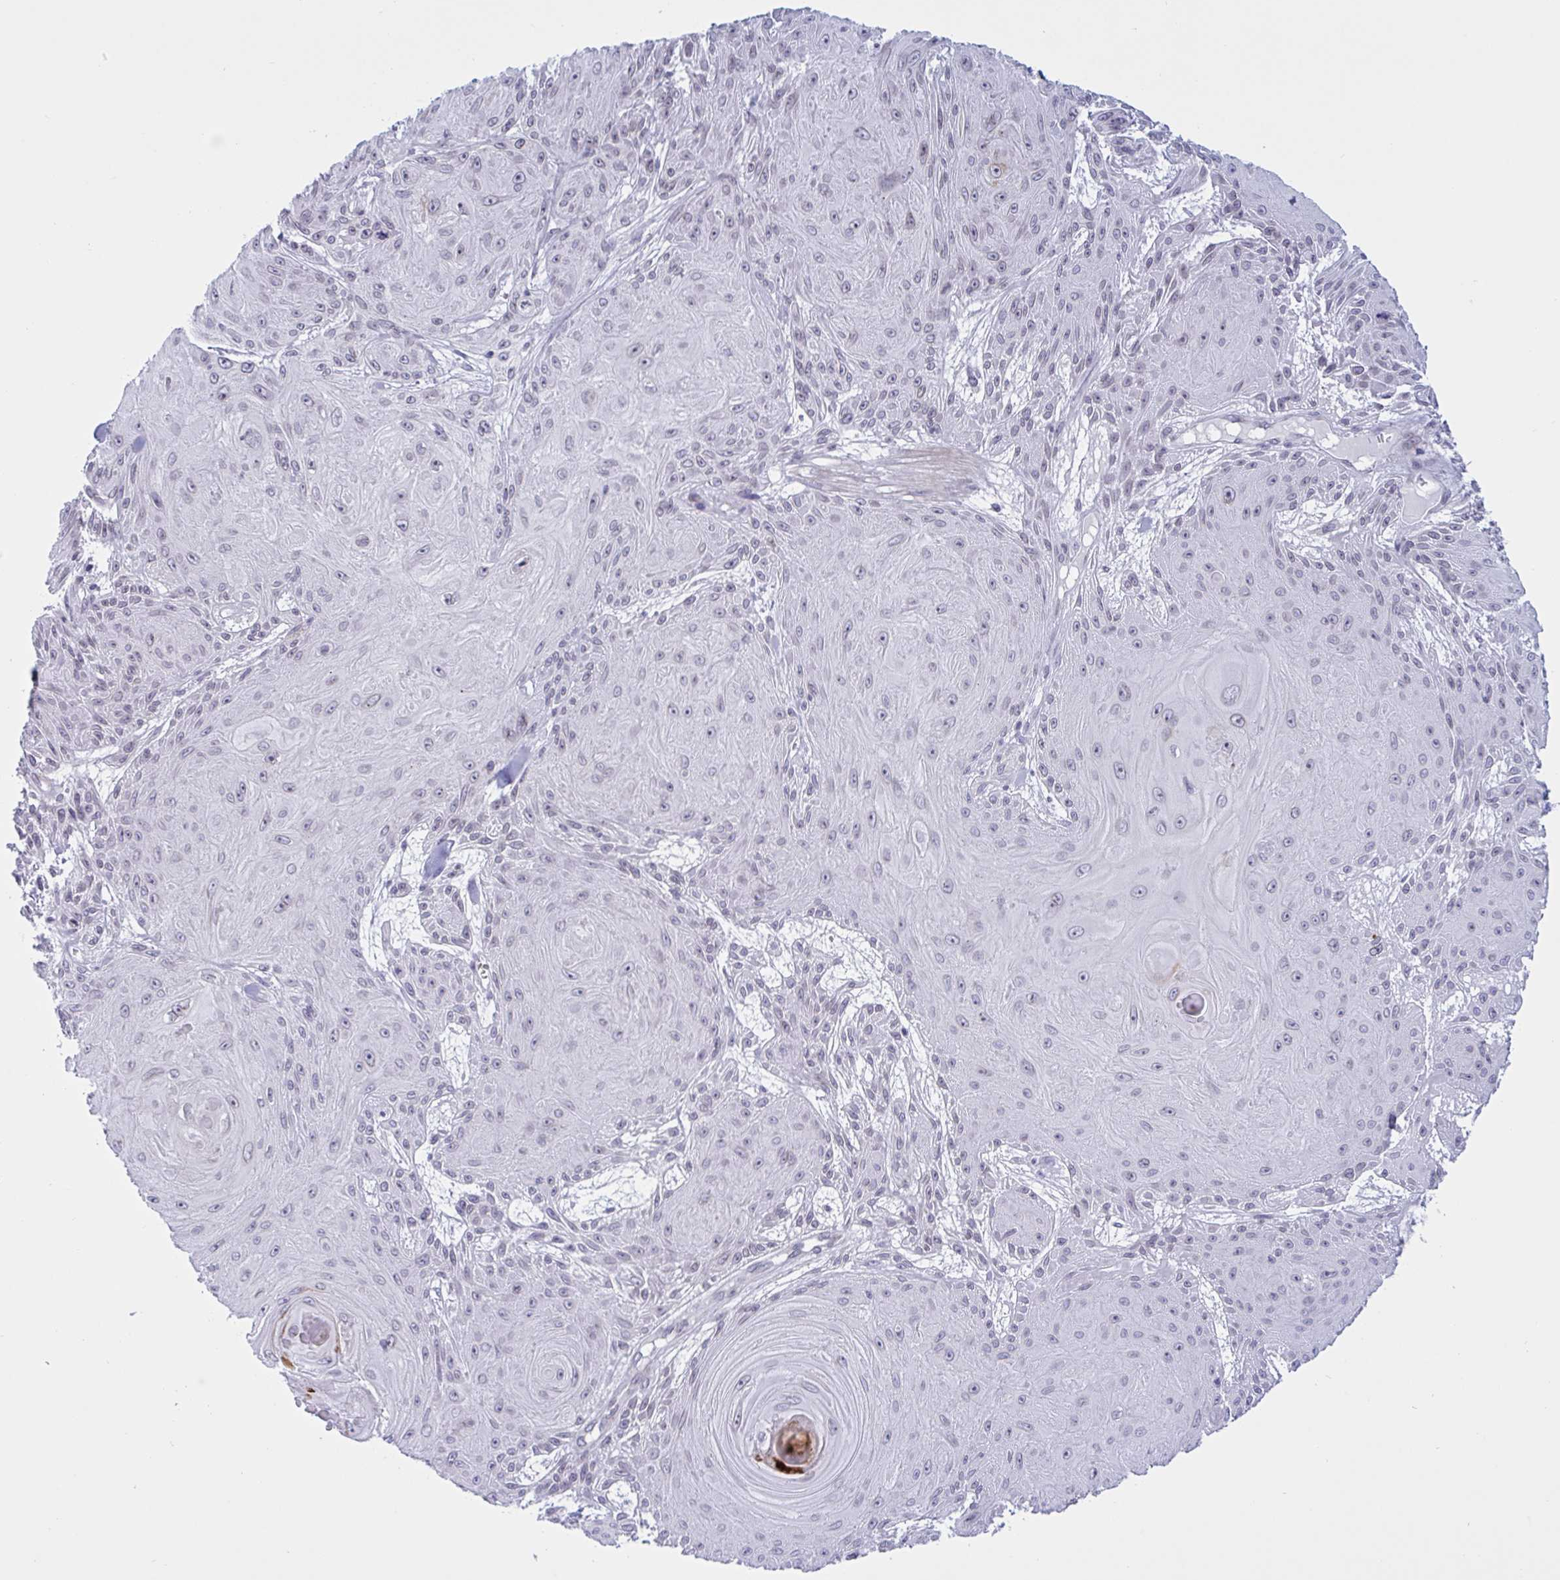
{"staining": {"intensity": "weak", "quantity": "25%-75%", "location": "nuclear"}, "tissue": "skin cancer", "cell_type": "Tumor cells", "image_type": "cancer", "snomed": [{"axis": "morphology", "description": "Squamous cell carcinoma, NOS"}, {"axis": "topography", "description": "Skin"}], "caption": "Immunohistochemical staining of skin cancer (squamous cell carcinoma) shows low levels of weak nuclear protein positivity in approximately 25%-75% of tumor cells. (brown staining indicates protein expression, while blue staining denotes nuclei).", "gene": "DOCK11", "patient": {"sex": "male", "age": 88}}